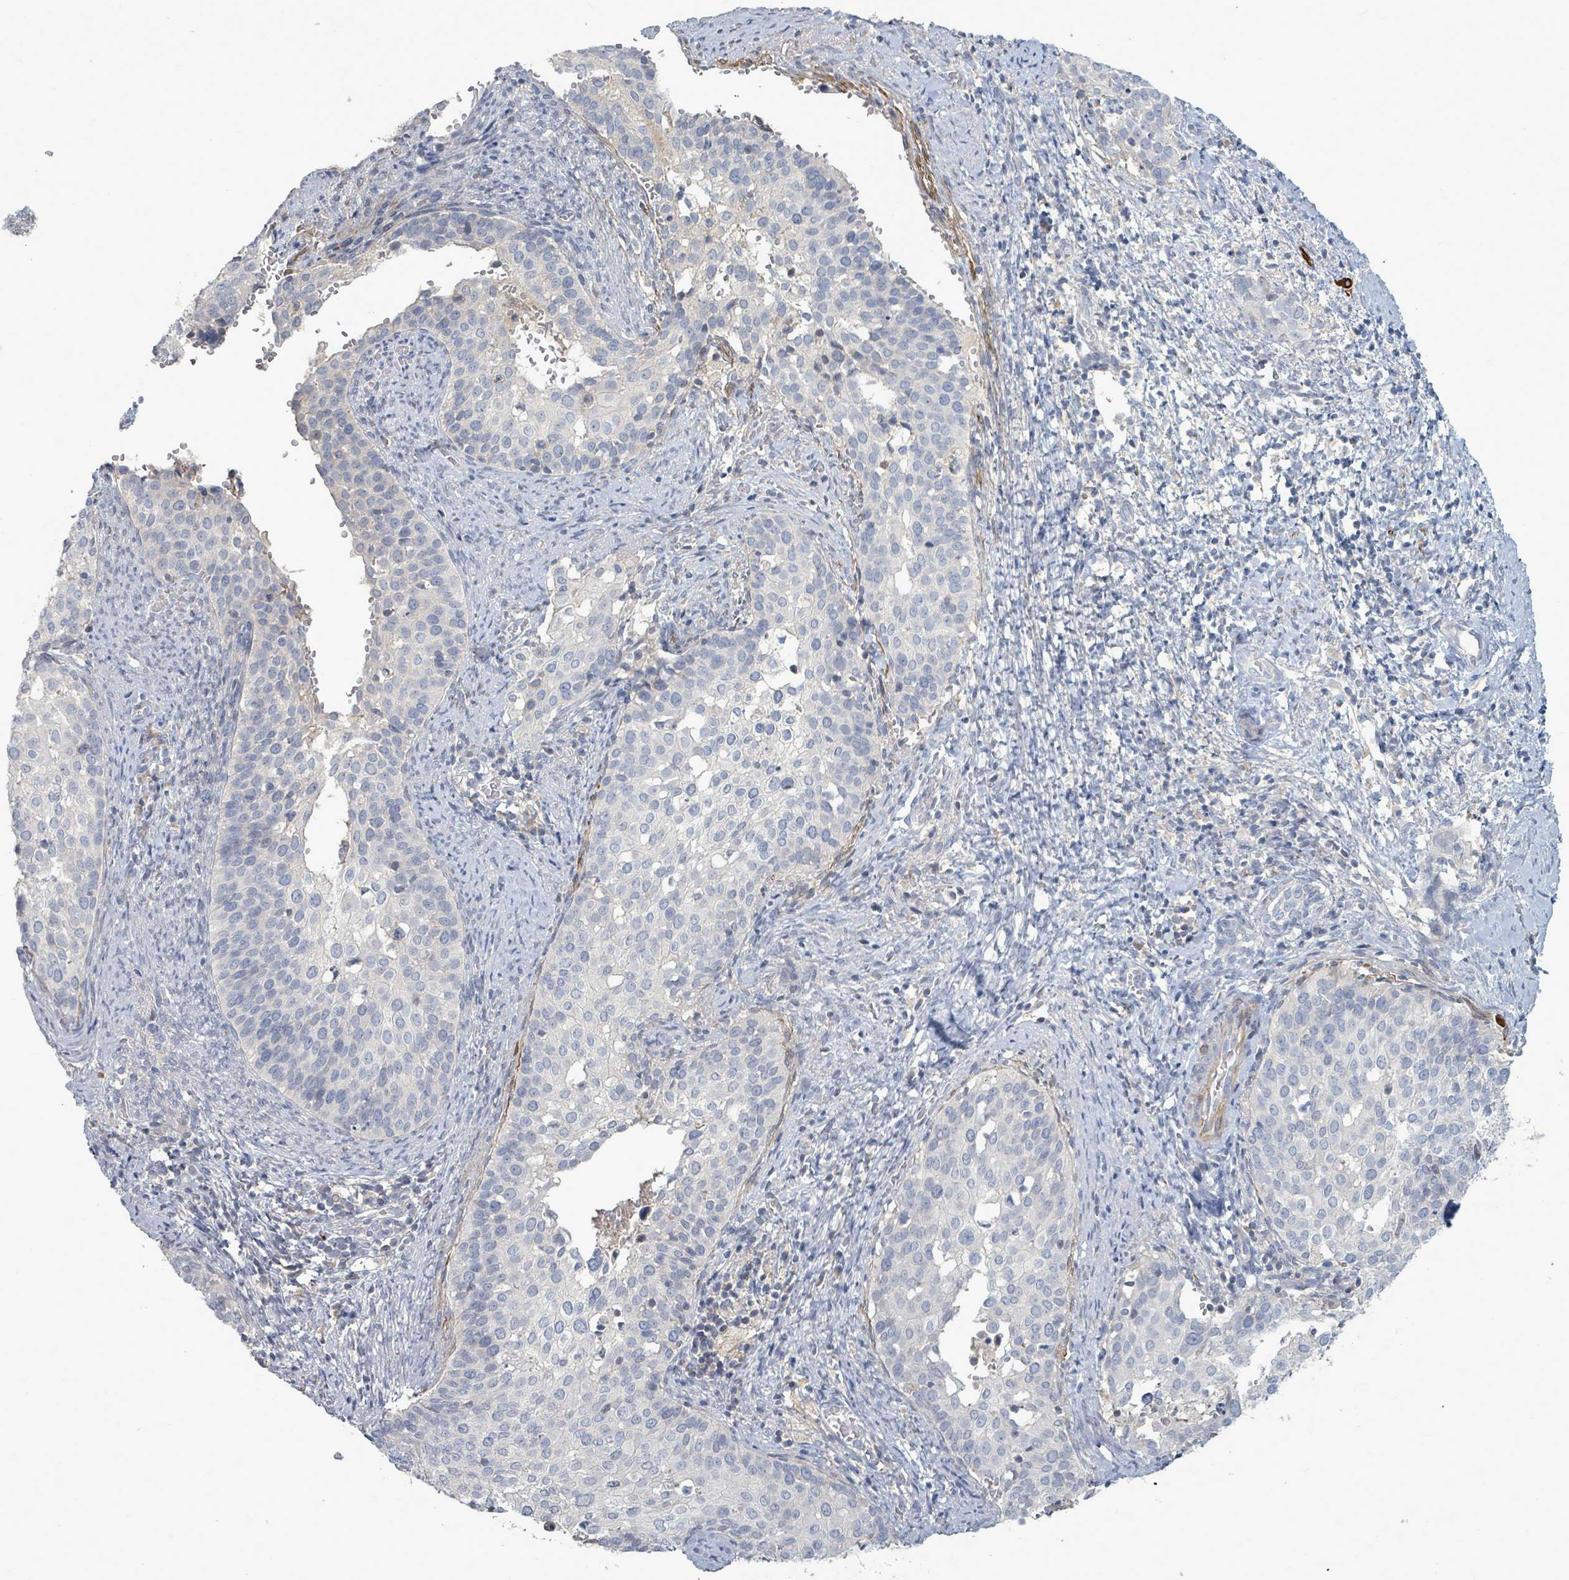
{"staining": {"intensity": "negative", "quantity": "none", "location": "none"}, "tissue": "cervical cancer", "cell_type": "Tumor cells", "image_type": "cancer", "snomed": [{"axis": "morphology", "description": "Squamous cell carcinoma, NOS"}, {"axis": "topography", "description": "Cervix"}], "caption": "The image demonstrates no significant staining in tumor cells of cervical squamous cell carcinoma.", "gene": "ARGFX", "patient": {"sex": "female", "age": 44}}